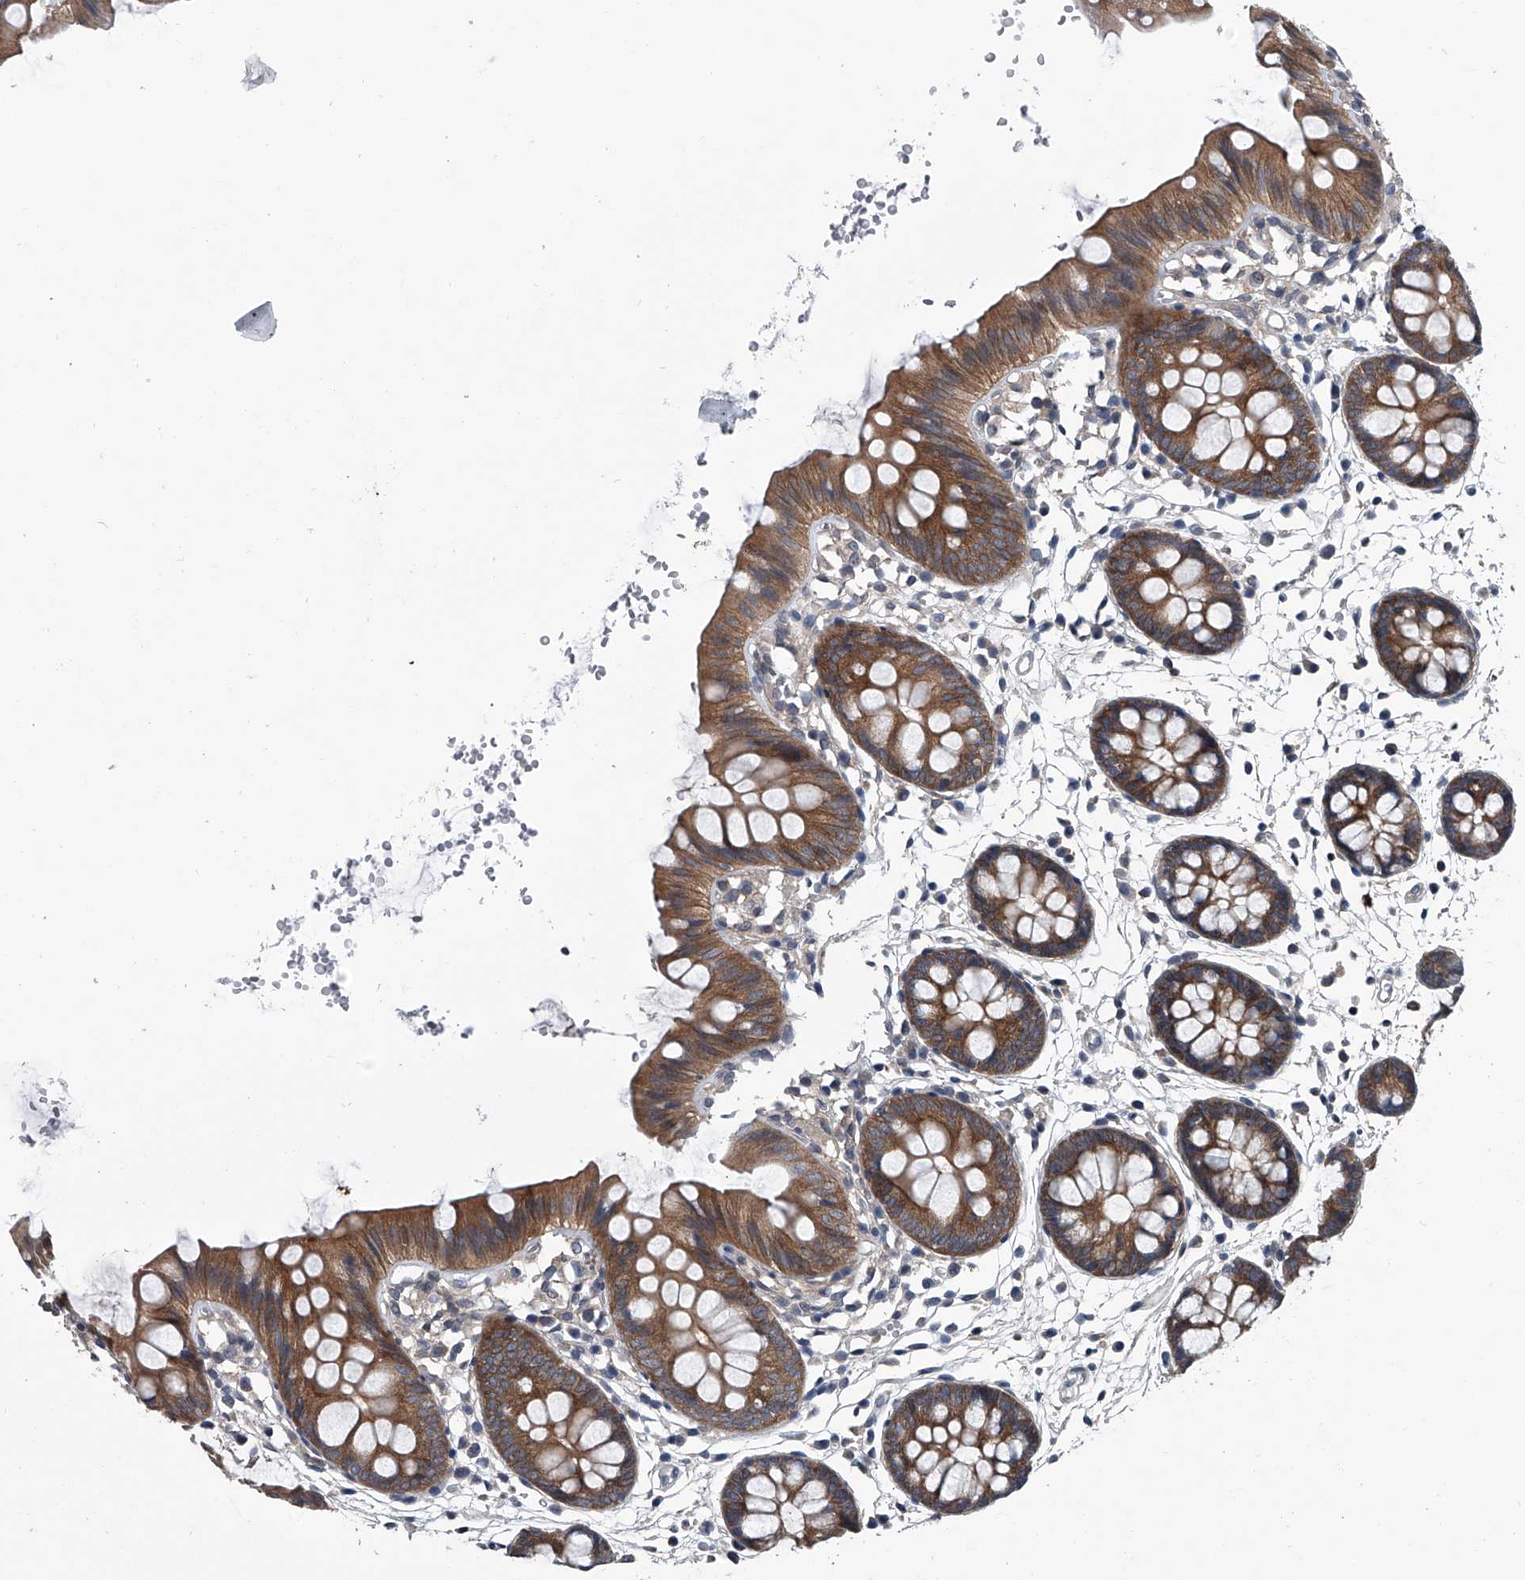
{"staining": {"intensity": "negative", "quantity": "none", "location": "none"}, "tissue": "colon", "cell_type": "Endothelial cells", "image_type": "normal", "snomed": [{"axis": "morphology", "description": "Normal tissue, NOS"}, {"axis": "topography", "description": "Colon"}], "caption": "Immunohistochemistry photomicrograph of normal colon stained for a protein (brown), which demonstrates no staining in endothelial cells. The staining is performed using DAB (3,3'-diaminobenzidine) brown chromogen with nuclei counter-stained in using hematoxylin.", "gene": "PPP2R5D", "patient": {"sex": "male", "age": 56}}